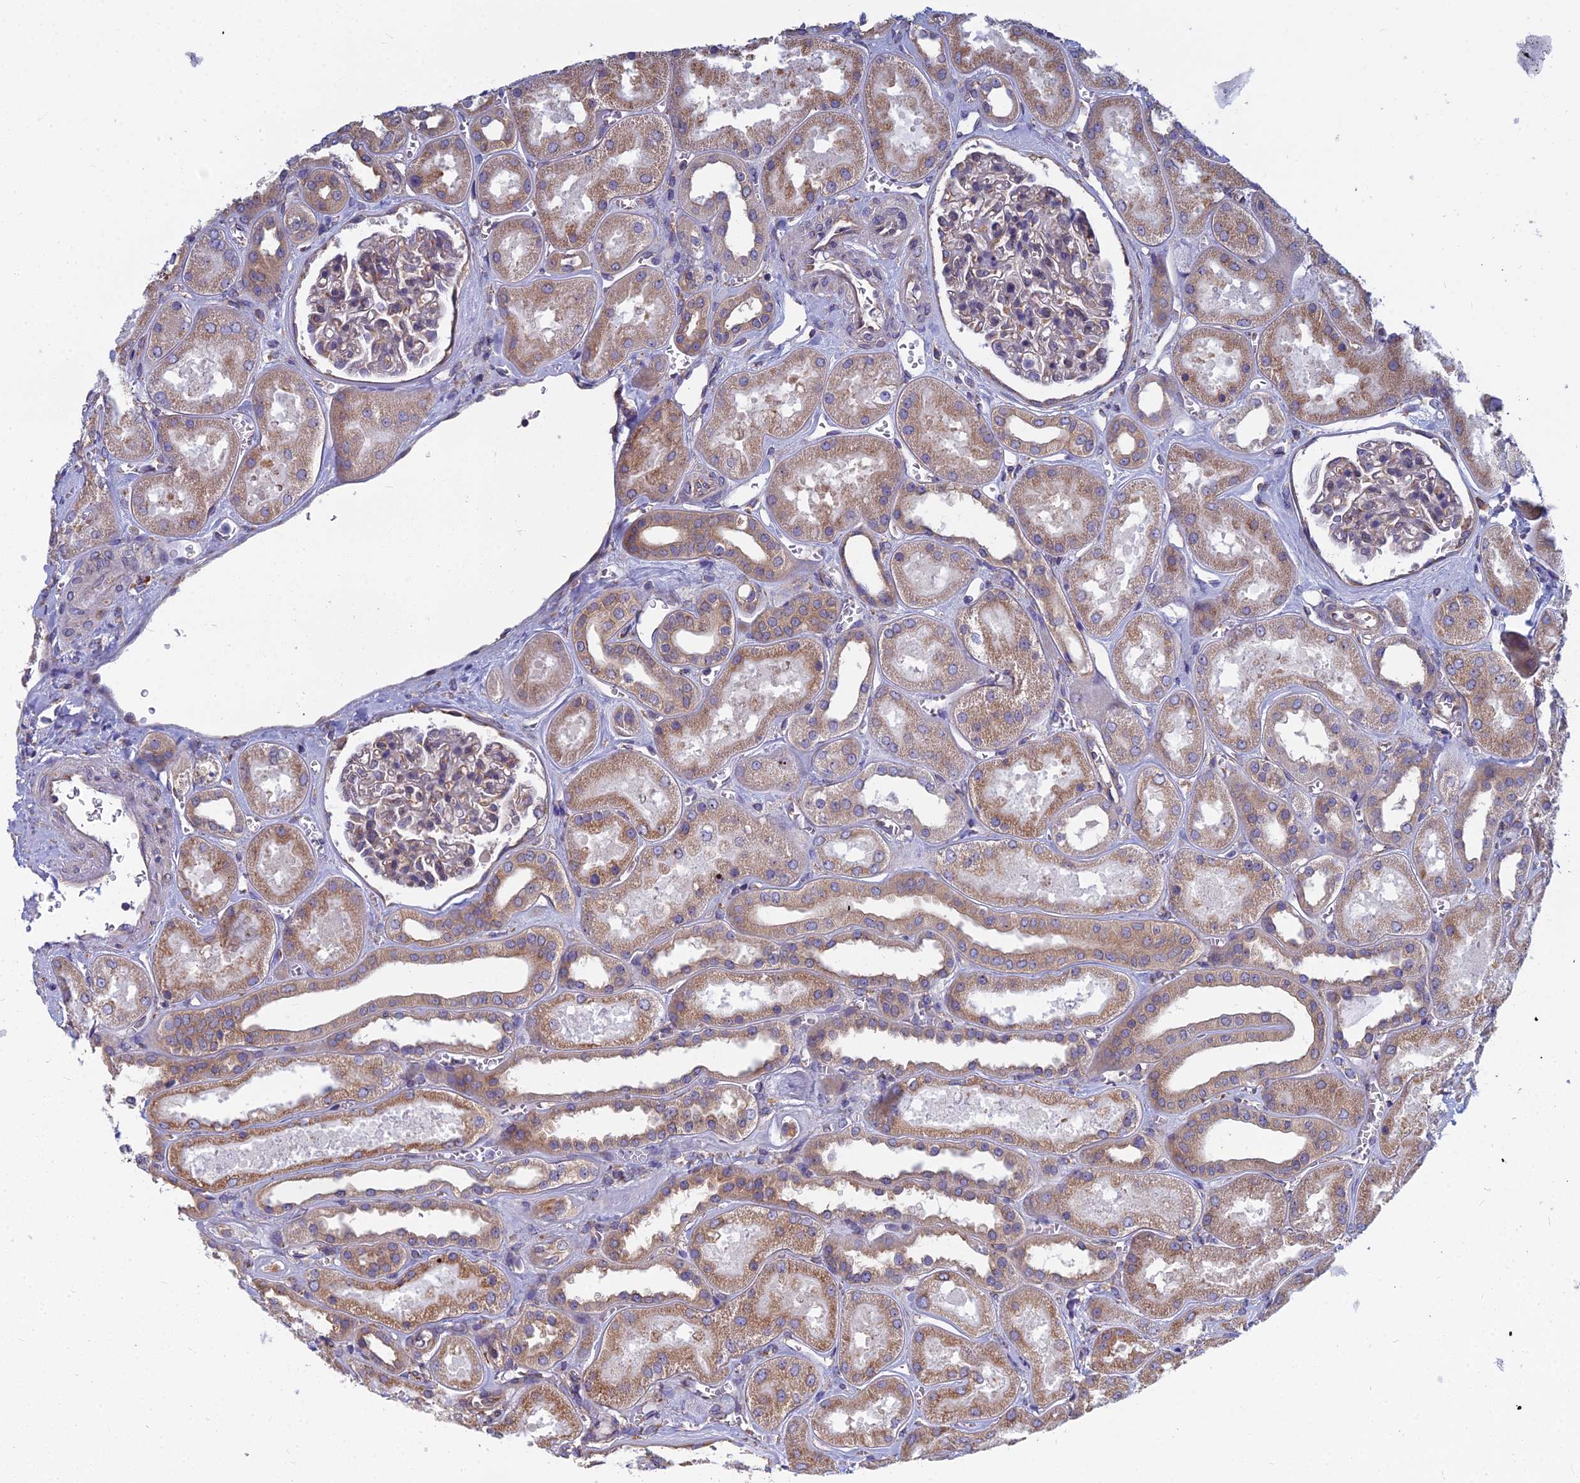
{"staining": {"intensity": "moderate", "quantity": "25%-75%", "location": "cytoplasmic/membranous"}, "tissue": "kidney", "cell_type": "Cells in glomeruli", "image_type": "normal", "snomed": [{"axis": "morphology", "description": "Normal tissue, NOS"}, {"axis": "morphology", "description": "Adenocarcinoma, NOS"}, {"axis": "topography", "description": "Kidney"}], "caption": "Benign kidney shows moderate cytoplasmic/membranous staining in approximately 25%-75% of cells in glomeruli, visualized by immunohistochemistry.", "gene": "KIAA1143", "patient": {"sex": "female", "age": 68}}